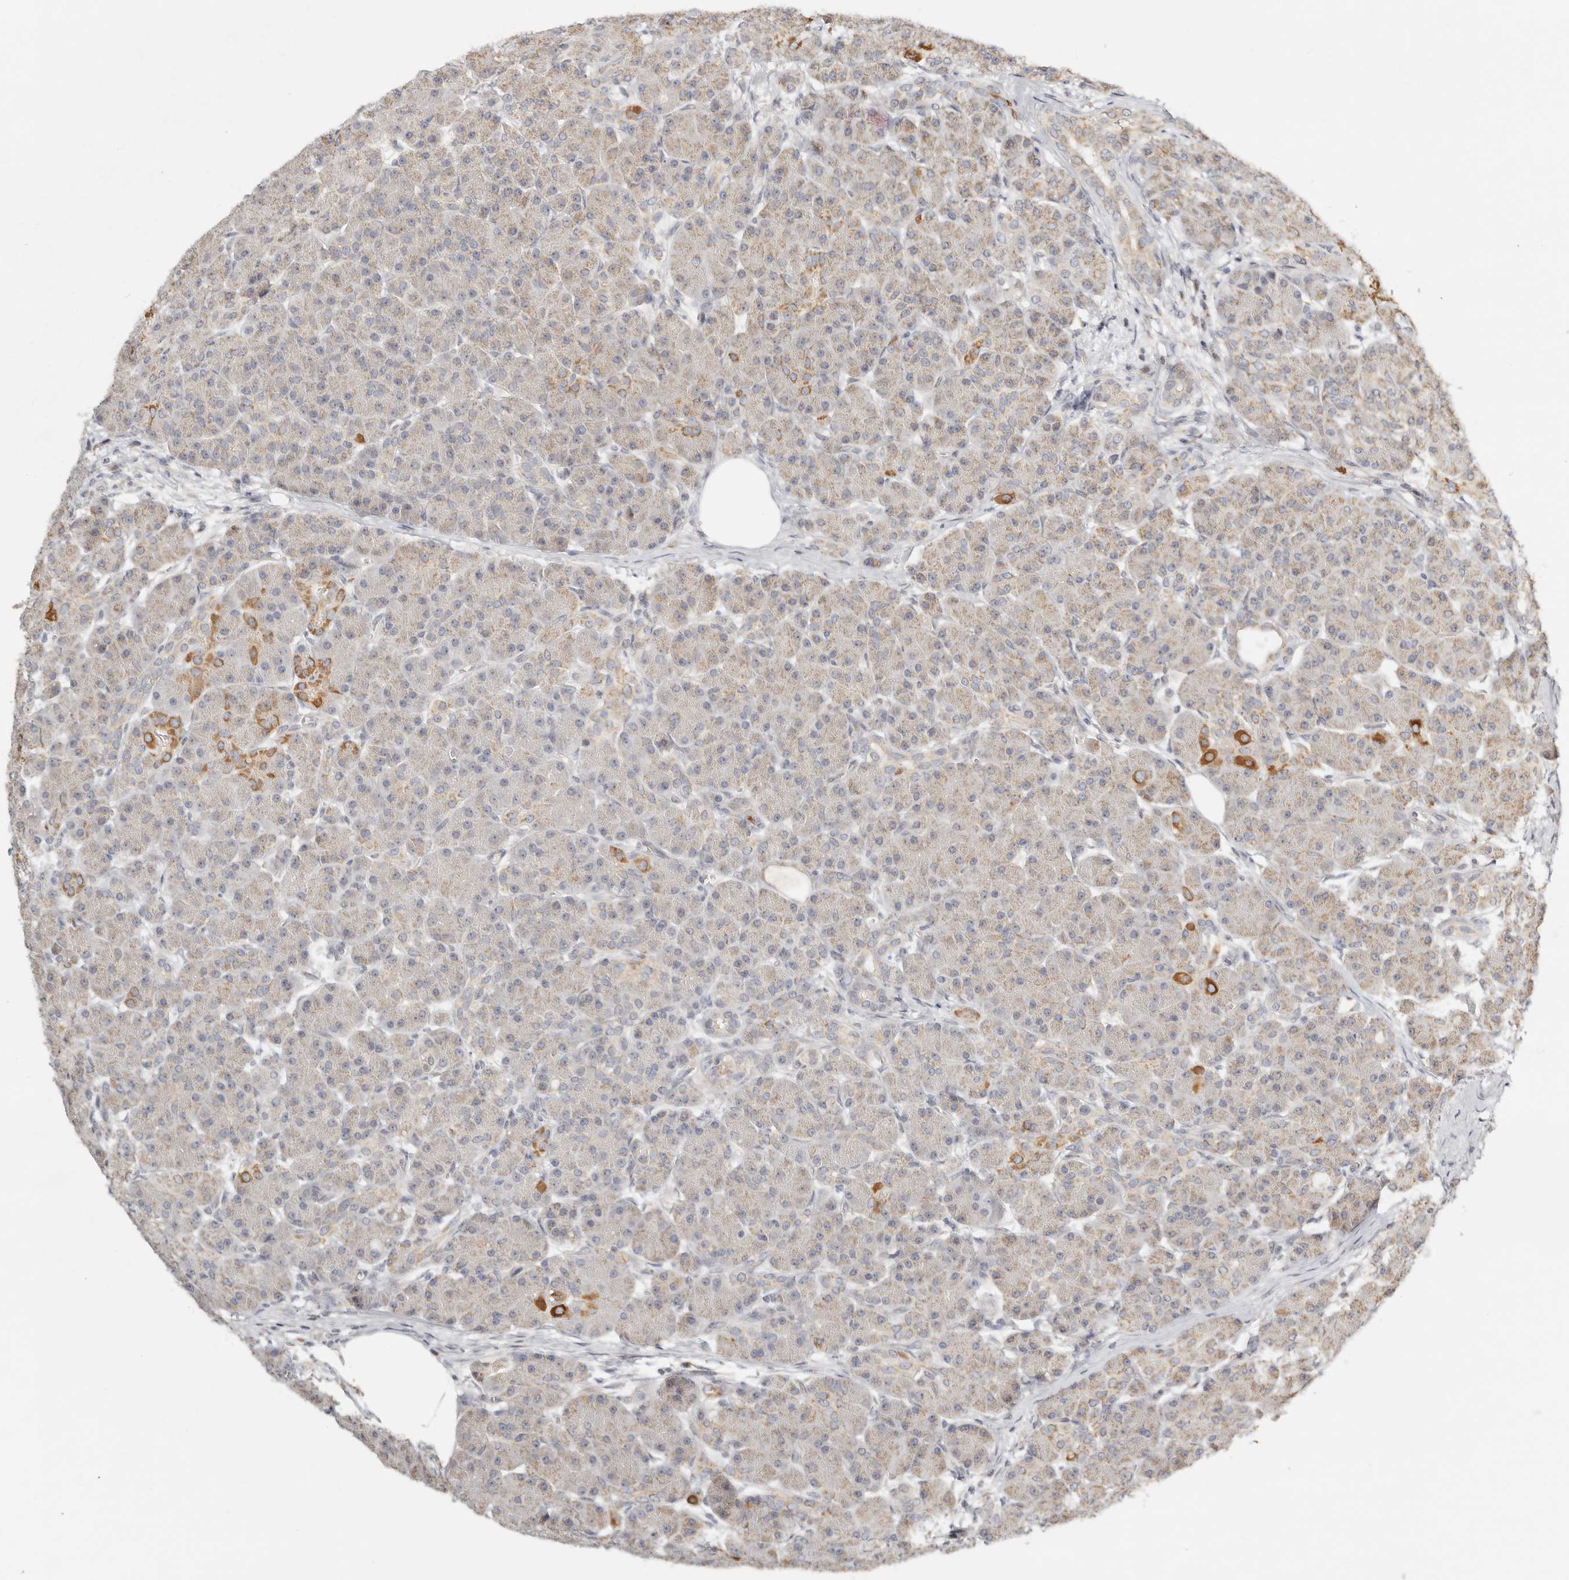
{"staining": {"intensity": "moderate", "quantity": "<25%", "location": "cytoplasmic/membranous"}, "tissue": "pancreas", "cell_type": "Exocrine glandular cells", "image_type": "normal", "snomed": [{"axis": "morphology", "description": "Normal tissue, NOS"}, {"axis": "topography", "description": "Pancreas"}], "caption": "Unremarkable pancreas shows moderate cytoplasmic/membranous positivity in about <25% of exocrine glandular cells, visualized by immunohistochemistry.", "gene": "KDF1", "patient": {"sex": "male", "age": 63}}